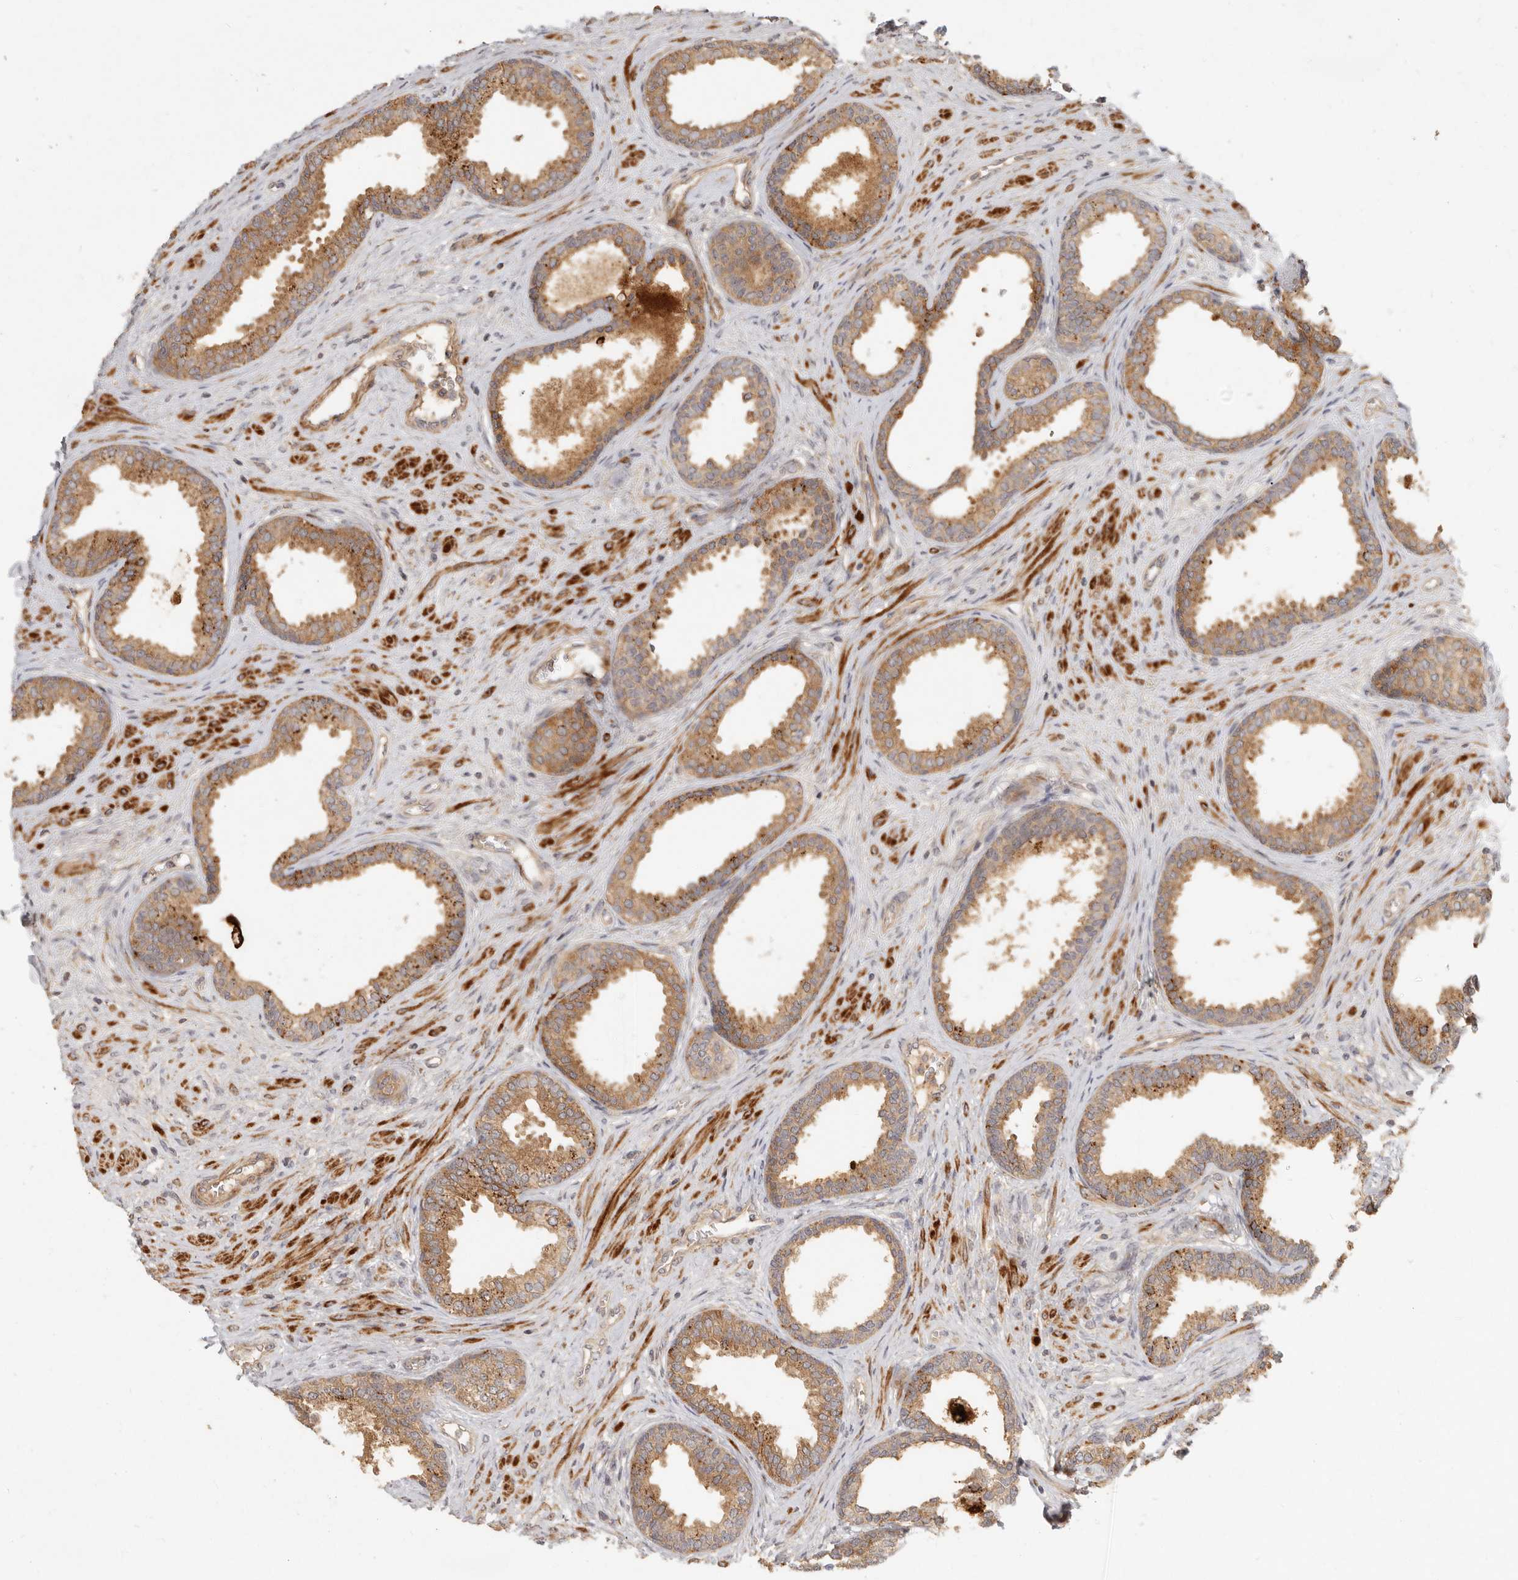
{"staining": {"intensity": "strong", "quantity": ">75%", "location": "cytoplasmic/membranous"}, "tissue": "prostate", "cell_type": "Glandular cells", "image_type": "normal", "snomed": [{"axis": "morphology", "description": "Normal tissue, NOS"}, {"axis": "topography", "description": "Prostate"}], "caption": "Strong cytoplasmic/membranous staining is appreciated in about >75% of glandular cells in benign prostate.", "gene": "VIPR1", "patient": {"sex": "male", "age": 76}}